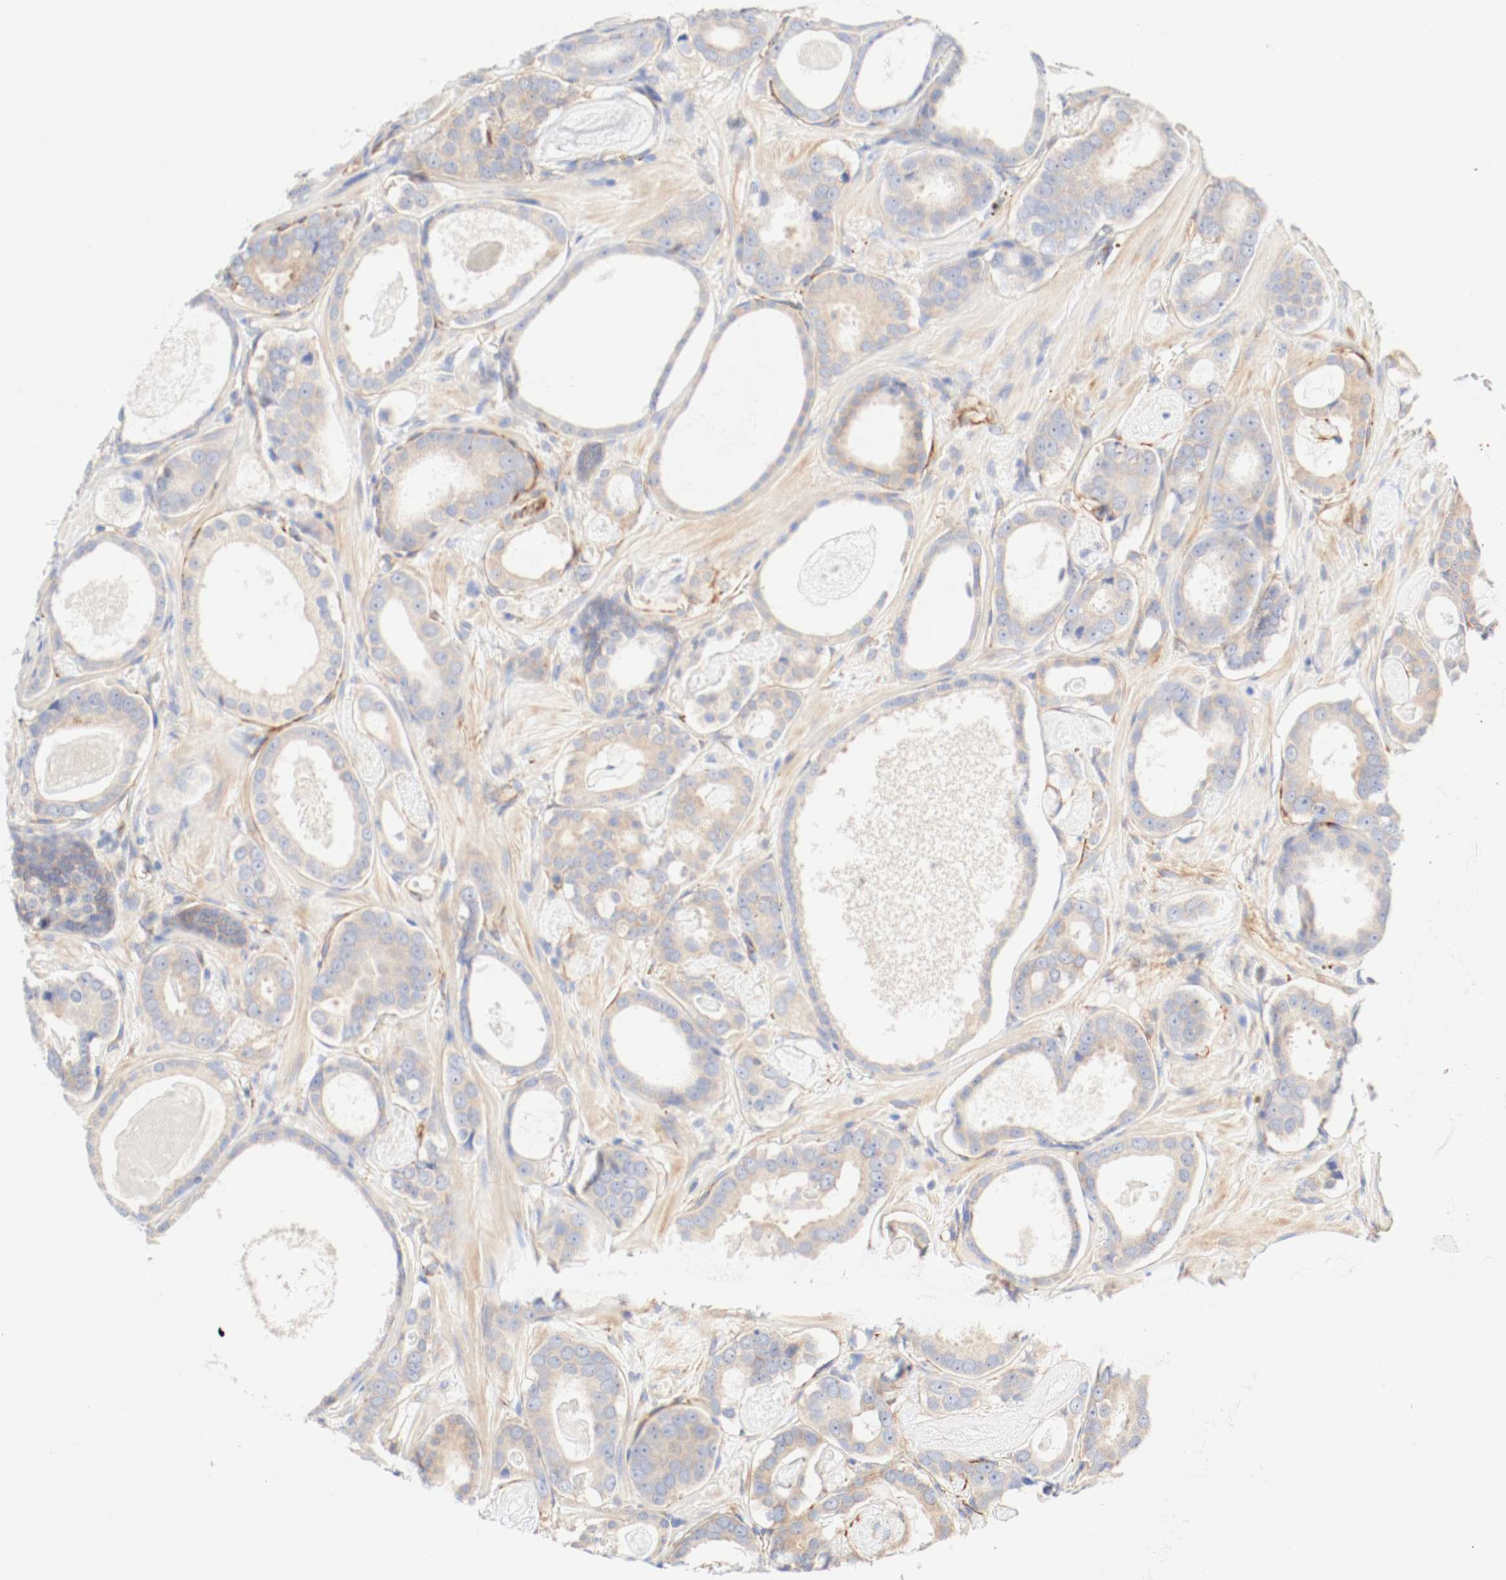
{"staining": {"intensity": "moderate", "quantity": ">75%", "location": "cytoplasmic/membranous"}, "tissue": "prostate cancer", "cell_type": "Tumor cells", "image_type": "cancer", "snomed": [{"axis": "morphology", "description": "Adenocarcinoma, Low grade"}, {"axis": "topography", "description": "Prostate"}], "caption": "The image exhibits immunohistochemical staining of prostate cancer. There is moderate cytoplasmic/membranous positivity is identified in about >75% of tumor cells. Ihc stains the protein in brown and the nuclei are stained blue.", "gene": "GIT1", "patient": {"sex": "male", "age": 57}}